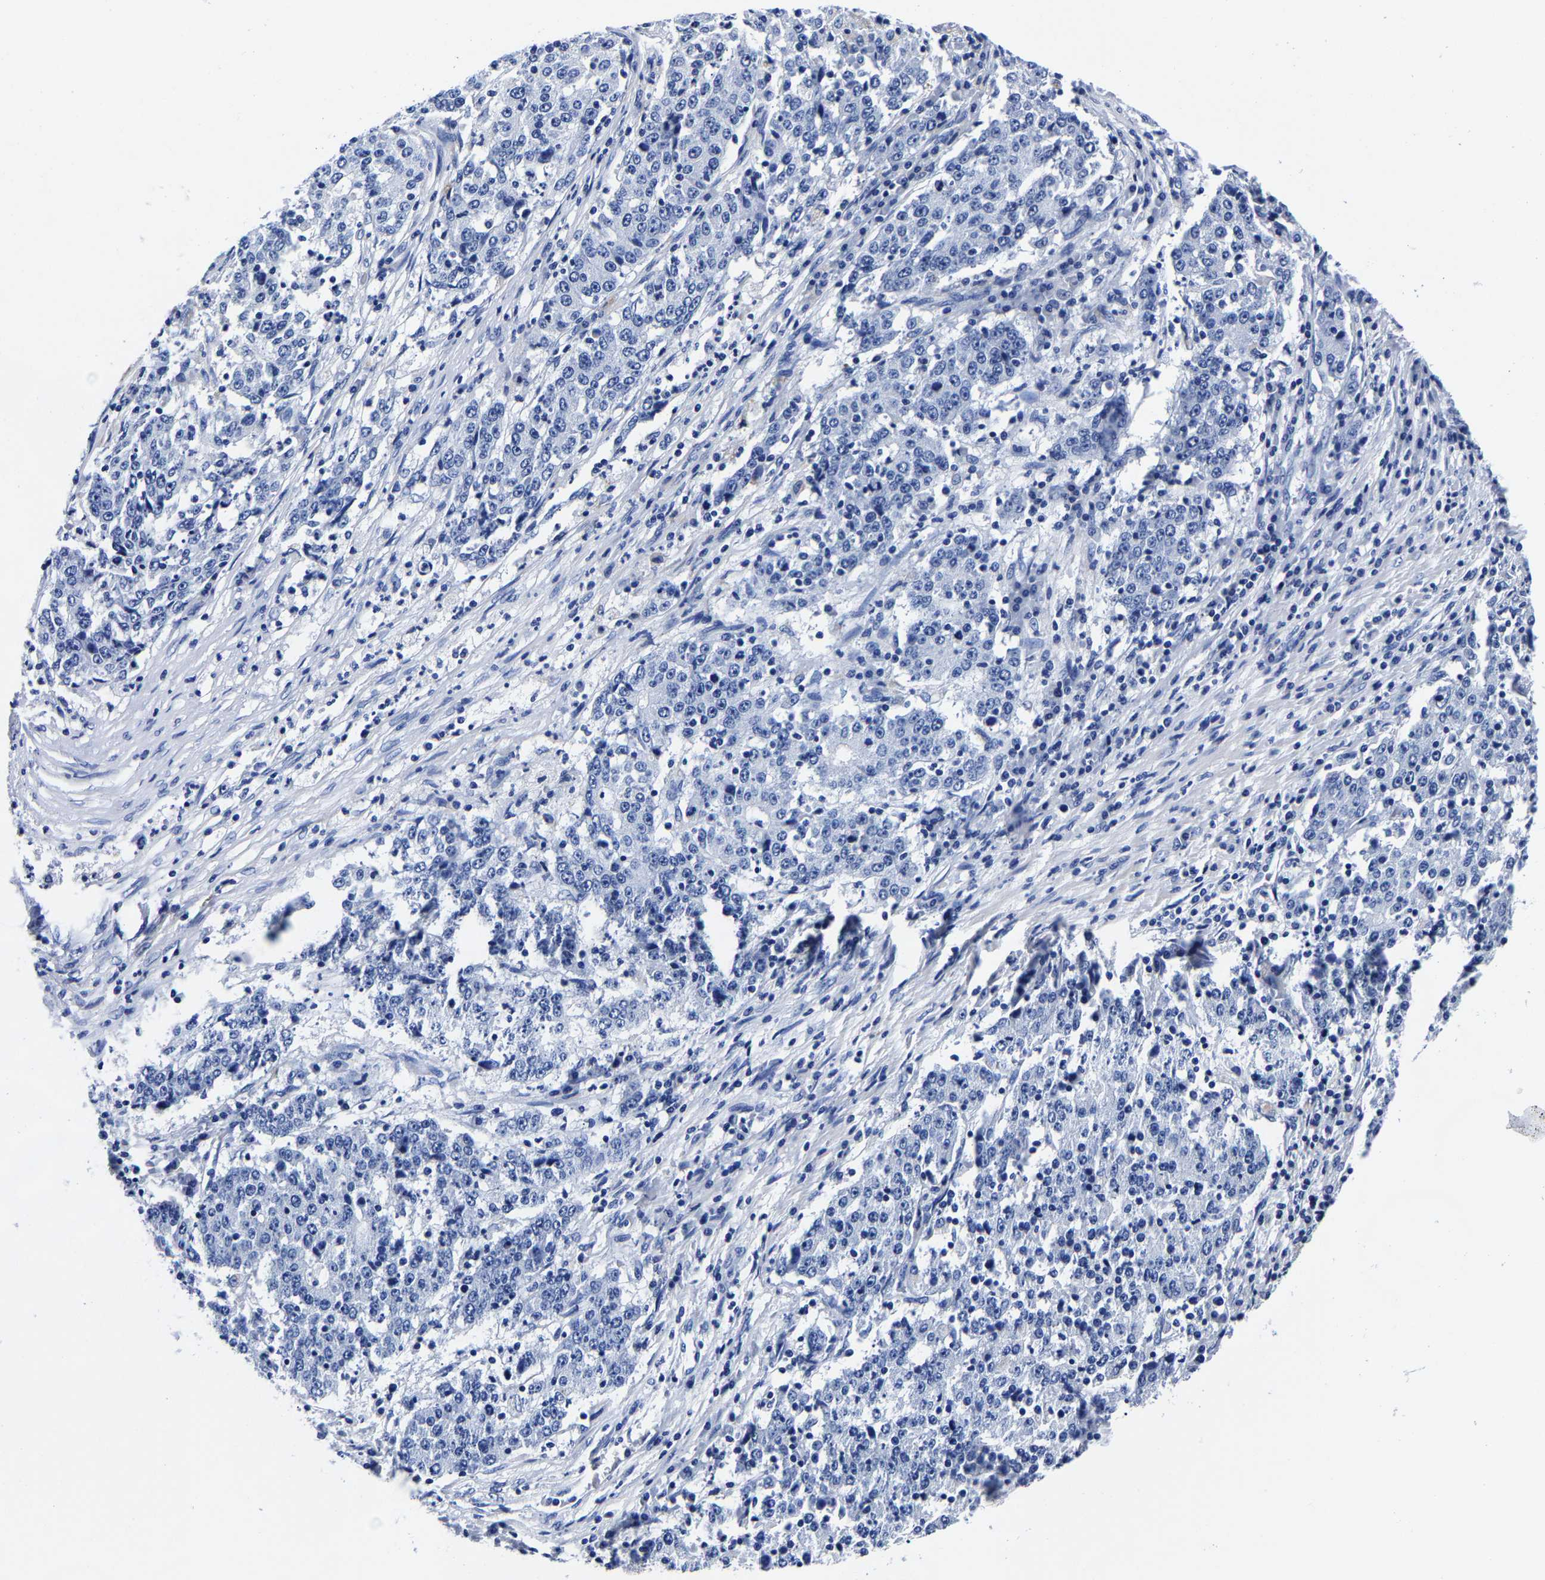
{"staining": {"intensity": "negative", "quantity": "none", "location": "none"}, "tissue": "stomach cancer", "cell_type": "Tumor cells", "image_type": "cancer", "snomed": [{"axis": "morphology", "description": "Adenocarcinoma, NOS"}, {"axis": "topography", "description": "Stomach"}], "caption": "DAB (3,3'-diaminobenzidine) immunohistochemical staining of adenocarcinoma (stomach) shows no significant positivity in tumor cells.", "gene": "CPA2", "patient": {"sex": "male", "age": 59}}